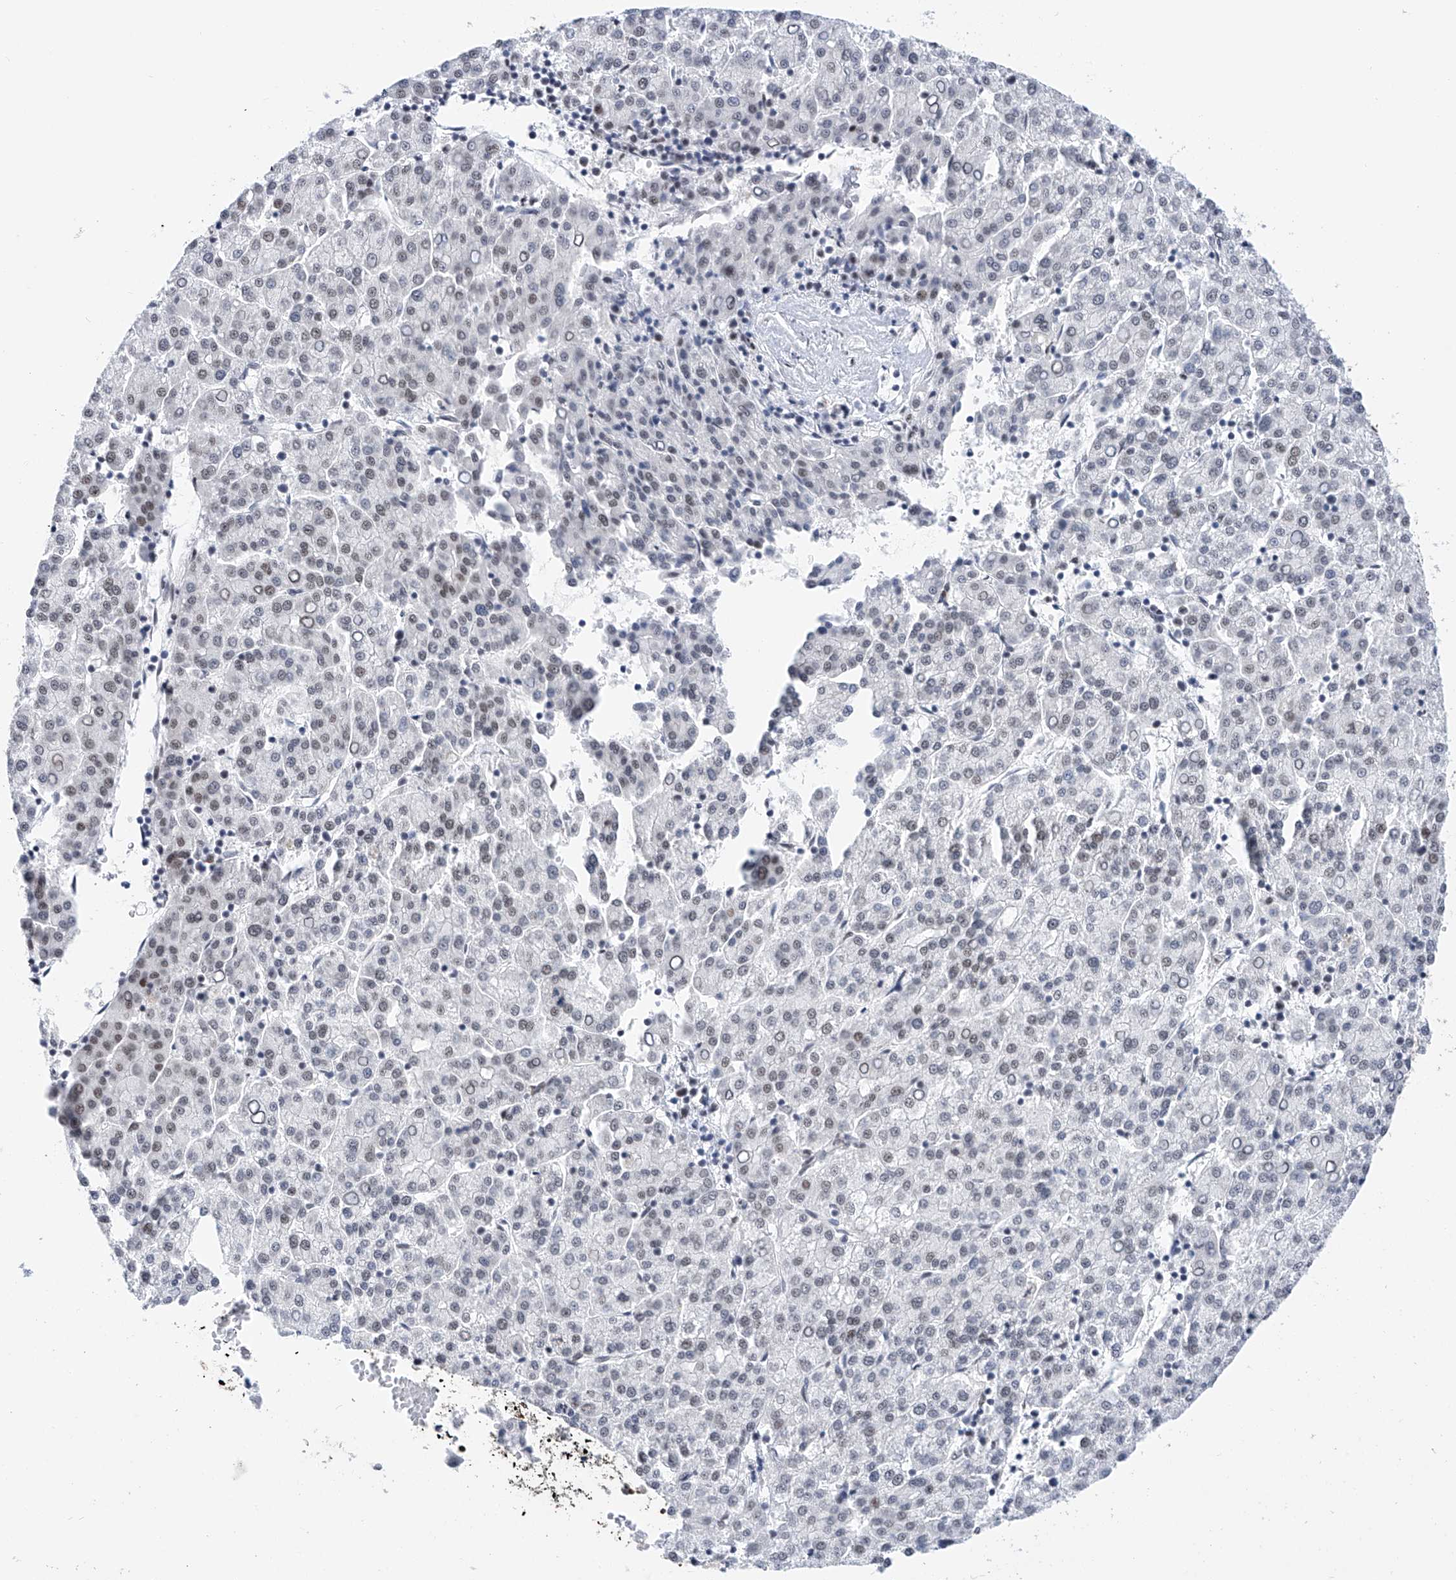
{"staining": {"intensity": "negative", "quantity": "none", "location": "none"}, "tissue": "liver cancer", "cell_type": "Tumor cells", "image_type": "cancer", "snomed": [{"axis": "morphology", "description": "Carcinoma, Hepatocellular, NOS"}, {"axis": "topography", "description": "Liver"}], "caption": "Histopathology image shows no protein expression in tumor cells of liver cancer (hepatocellular carcinoma) tissue.", "gene": "SRSF6", "patient": {"sex": "female", "age": 58}}